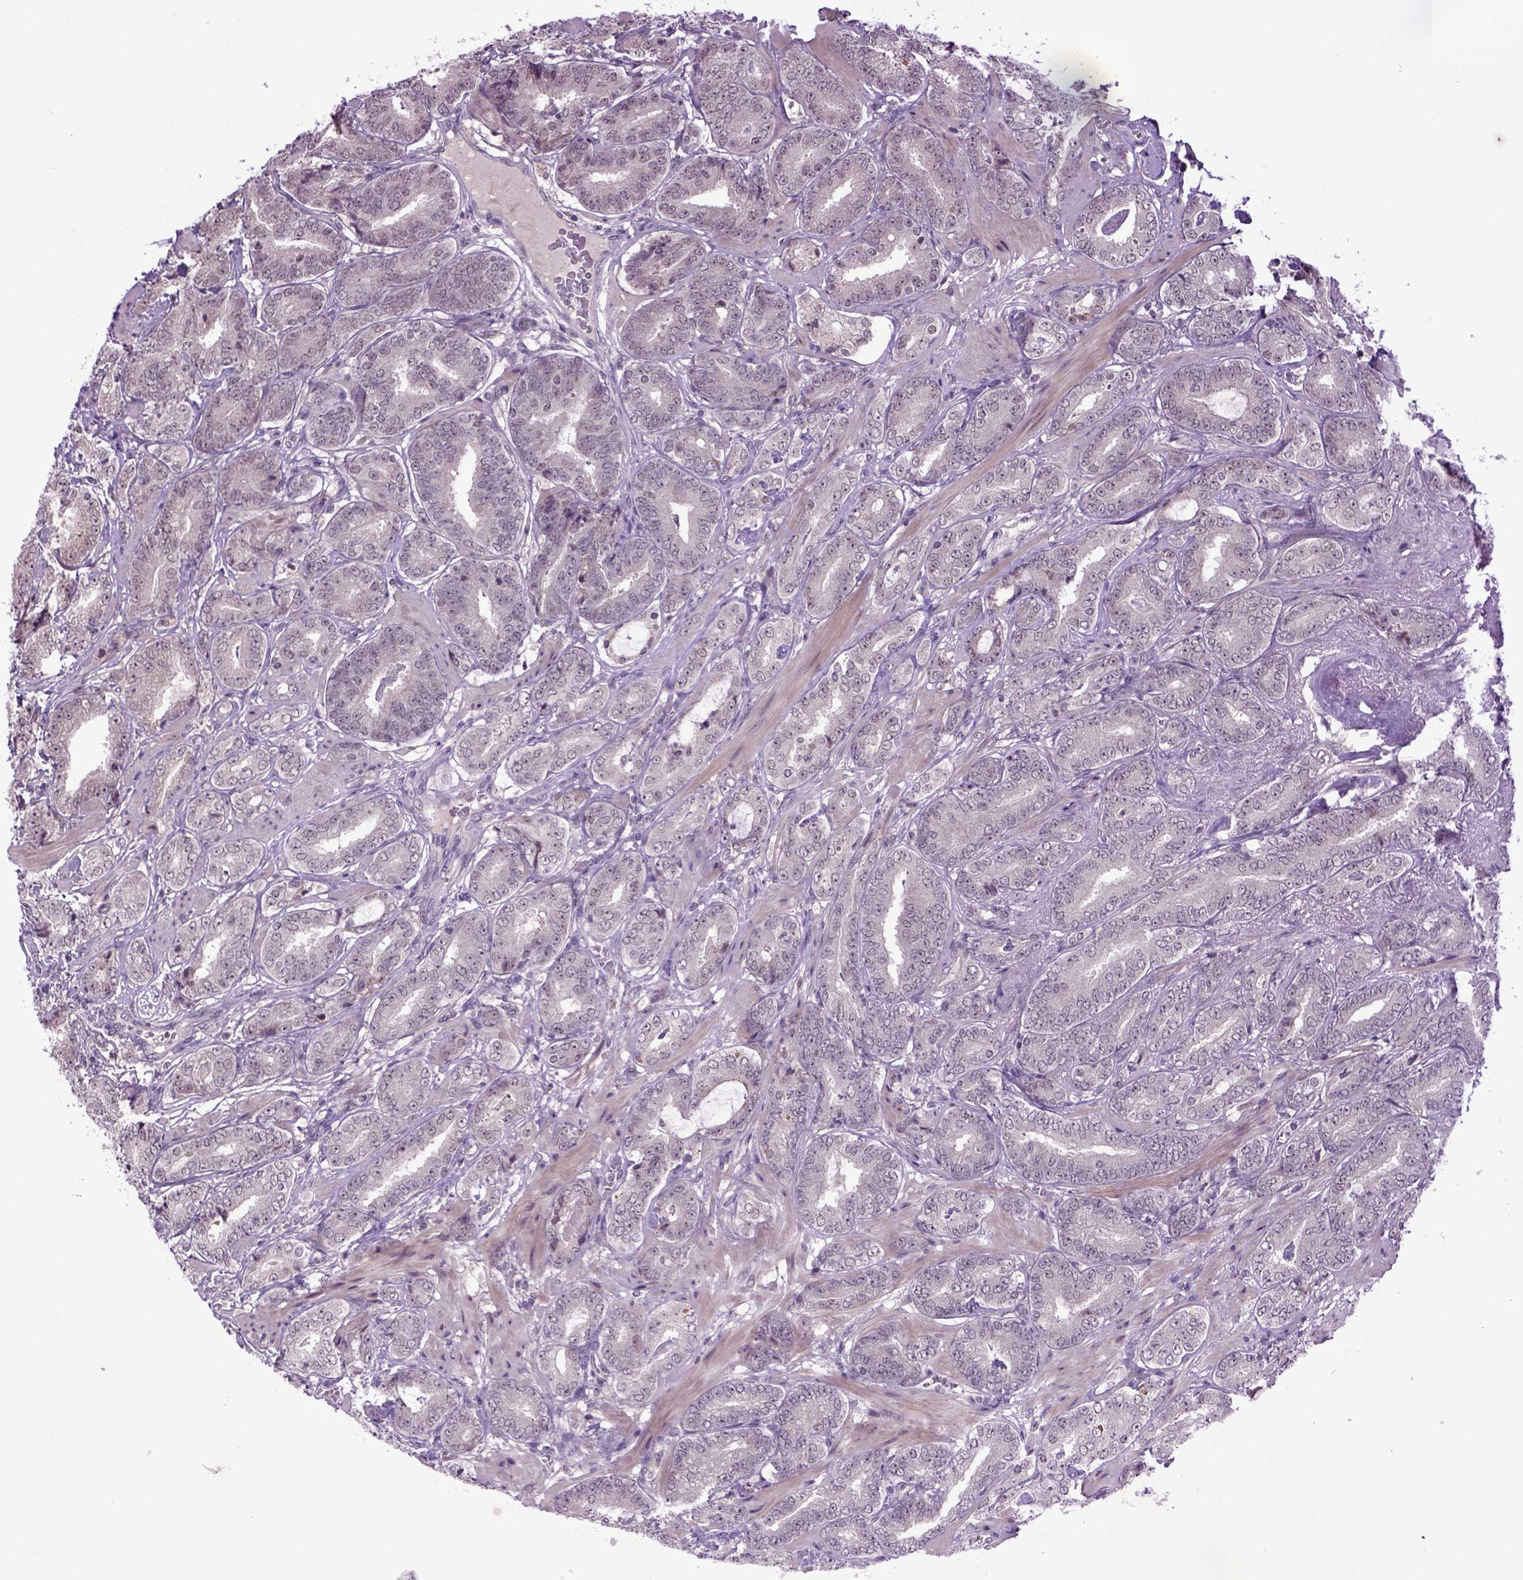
{"staining": {"intensity": "negative", "quantity": "none", "location": "none"}, "tissue": "prostate cancer", "cell_type": "Tumor cells", "image_type": "cancer", "snomed": [{"axis": "morphology", "description": "Adenocarcinoma, Low grade"}, {"axis": "topography", "description": "Prostate"}], "caption": "The histopathology image displays no staining of tumor cells in prostate cancer.", "gene": "RAB43", "patient": {"sex": "male", "age": 60}}